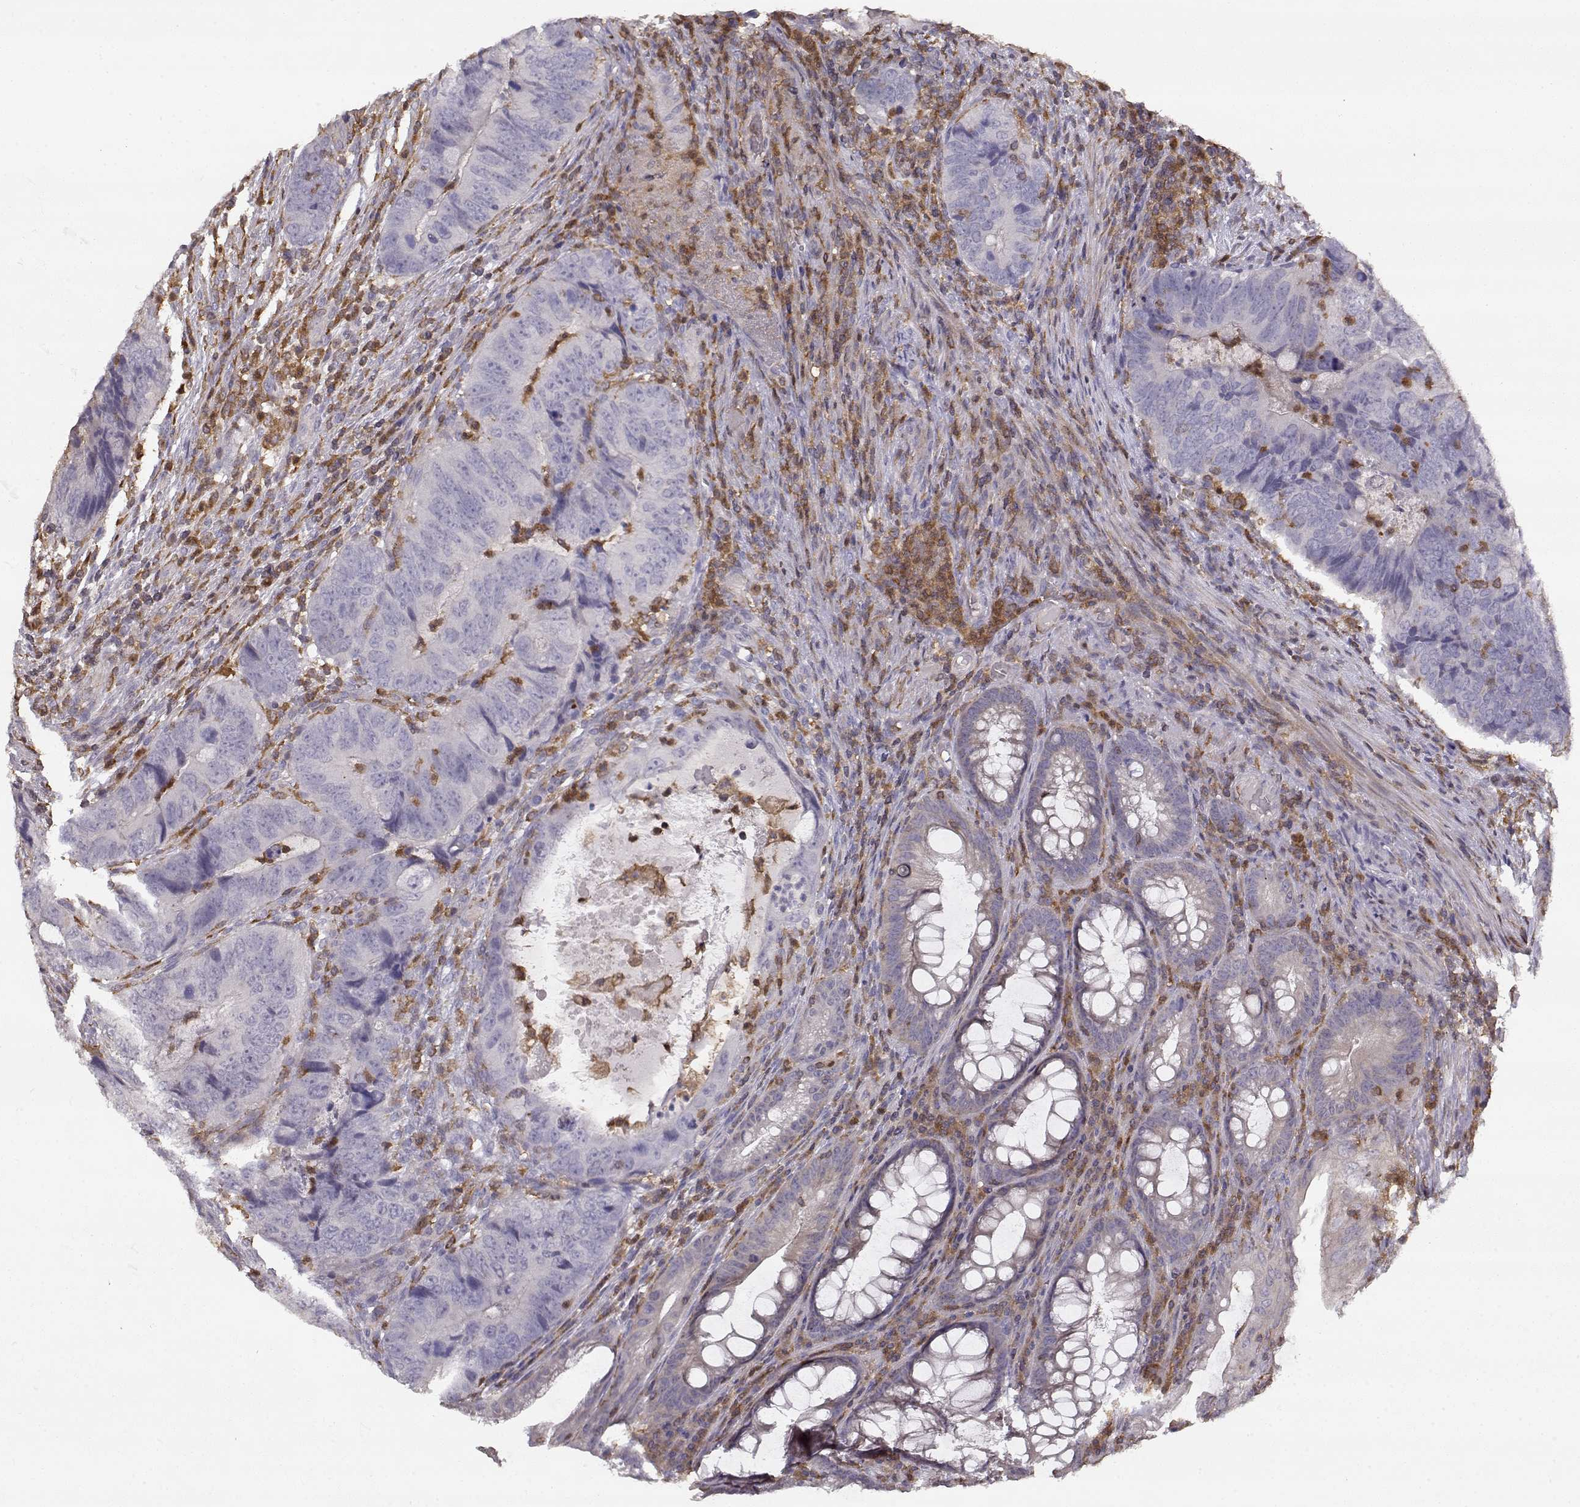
{"staining": {"intensity": "negative", "quantity": "none", "location": "none"}, "tissue": "colorectal cancer", "cell_type": "Tumor cells", "image_type": "cancer", "snomed": [{"axis": "morphology", "description": "Adenocarcinoma, NOS"}, {"axis": "topography", "description": "Colon"}], "caption": "Tumor cells are negative for protein expression in human colorectal cancer.", "gene": "VAV1", "patient": {"sex": "male", "age": 79}}